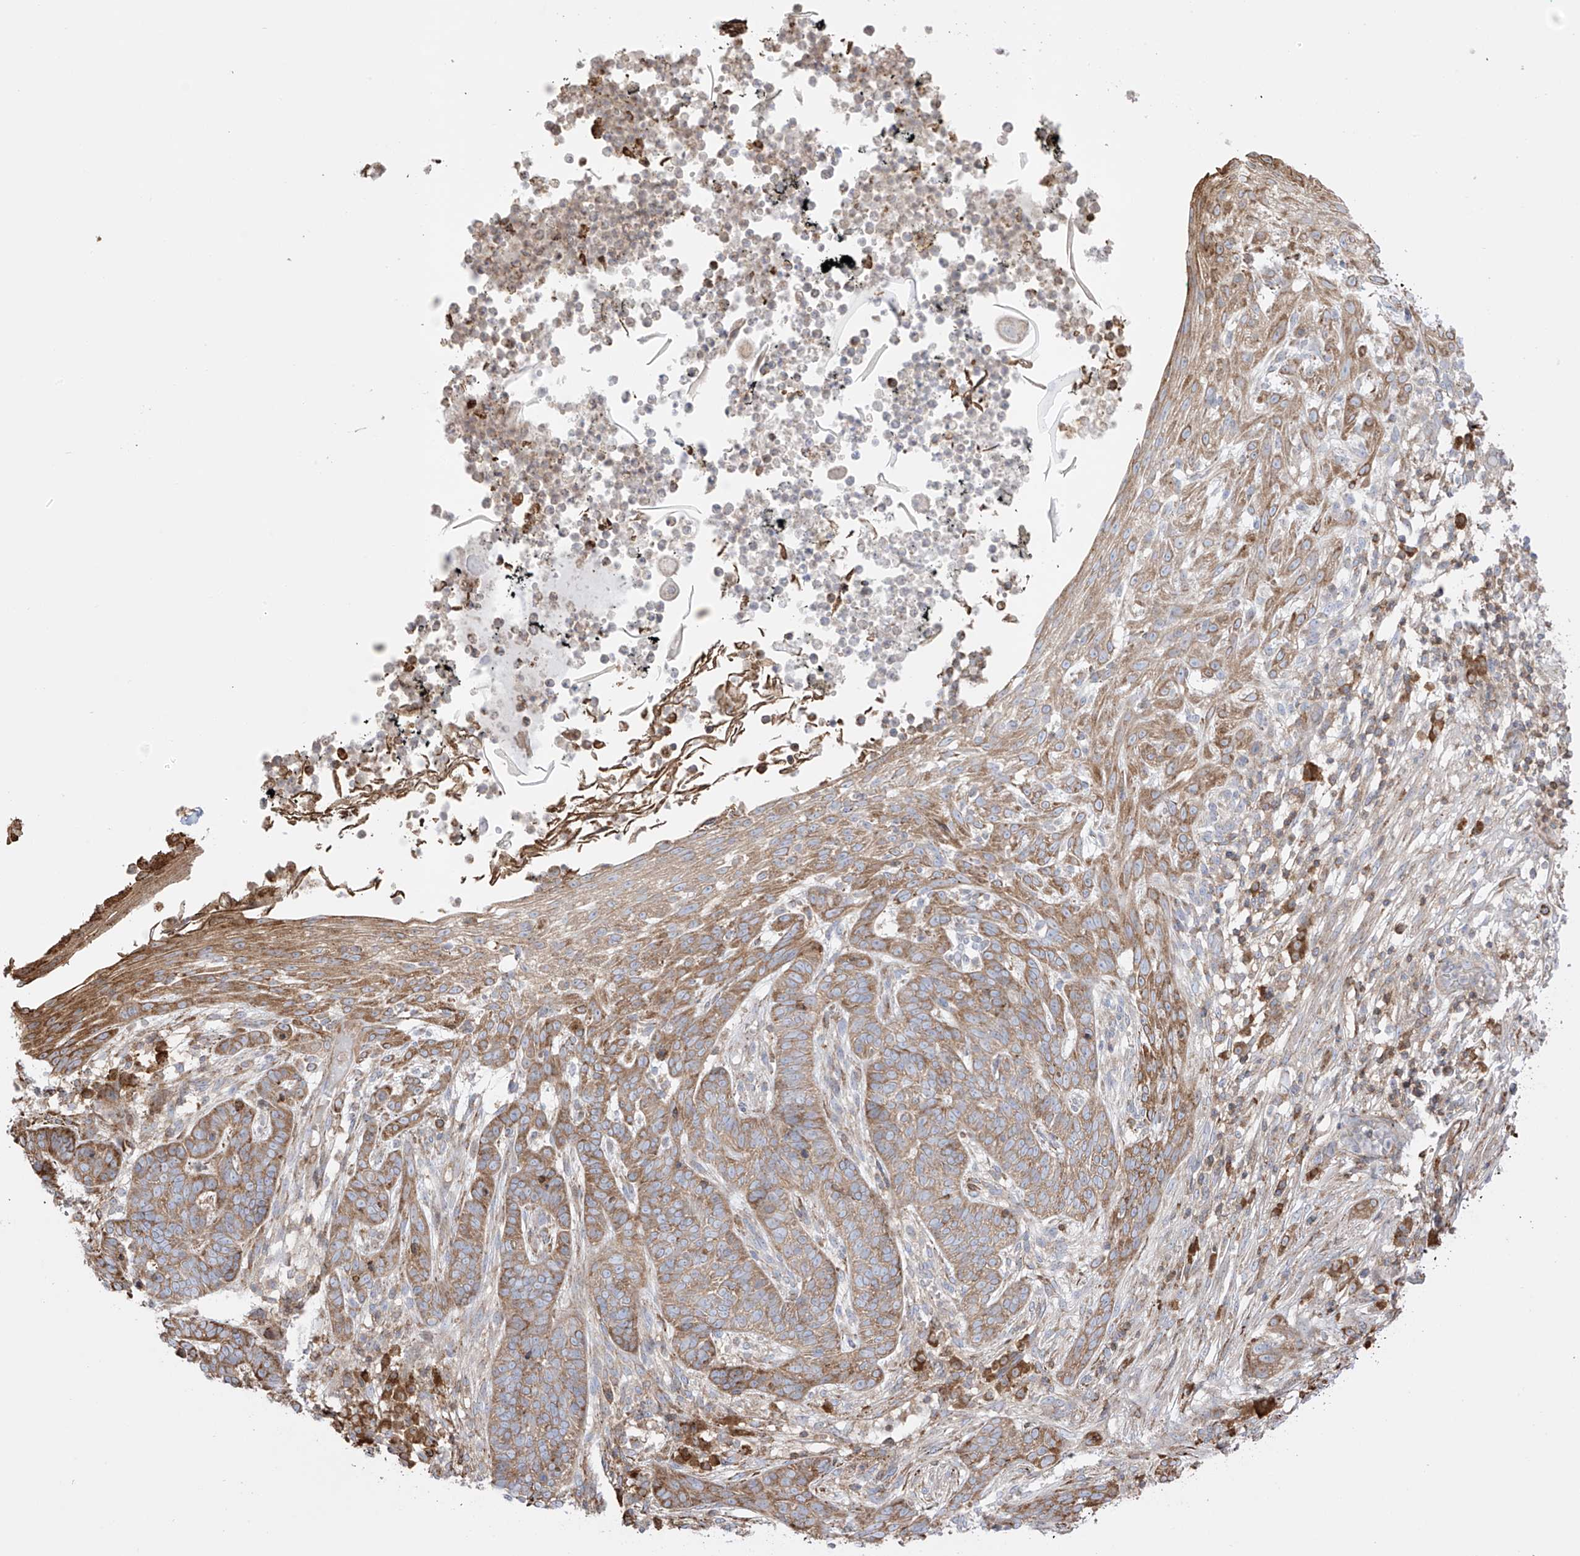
{"staining": {"intensity": "moderate", "quantity": ">75%", "location": "cytoplasmic/membranous"}, "tissue": "skin cancer", "cell_type": "Tumor cells", "image_type": "cancer", "snomed": [{"axis": "morphology", "description": "Normal tissue, NOS"}, {"axis": "morphology", "description": "Basal cell carcinoma"}, {"axis": "topography", "description": "Skin"}], "caption": "Skin cancer (basal cell carcinoma) tissue displays moderate cytoplasmic/membranous staining in about >75% of tumor cells", "gene": "XKR3", "patient": {"sex": "male", "age": 64}}